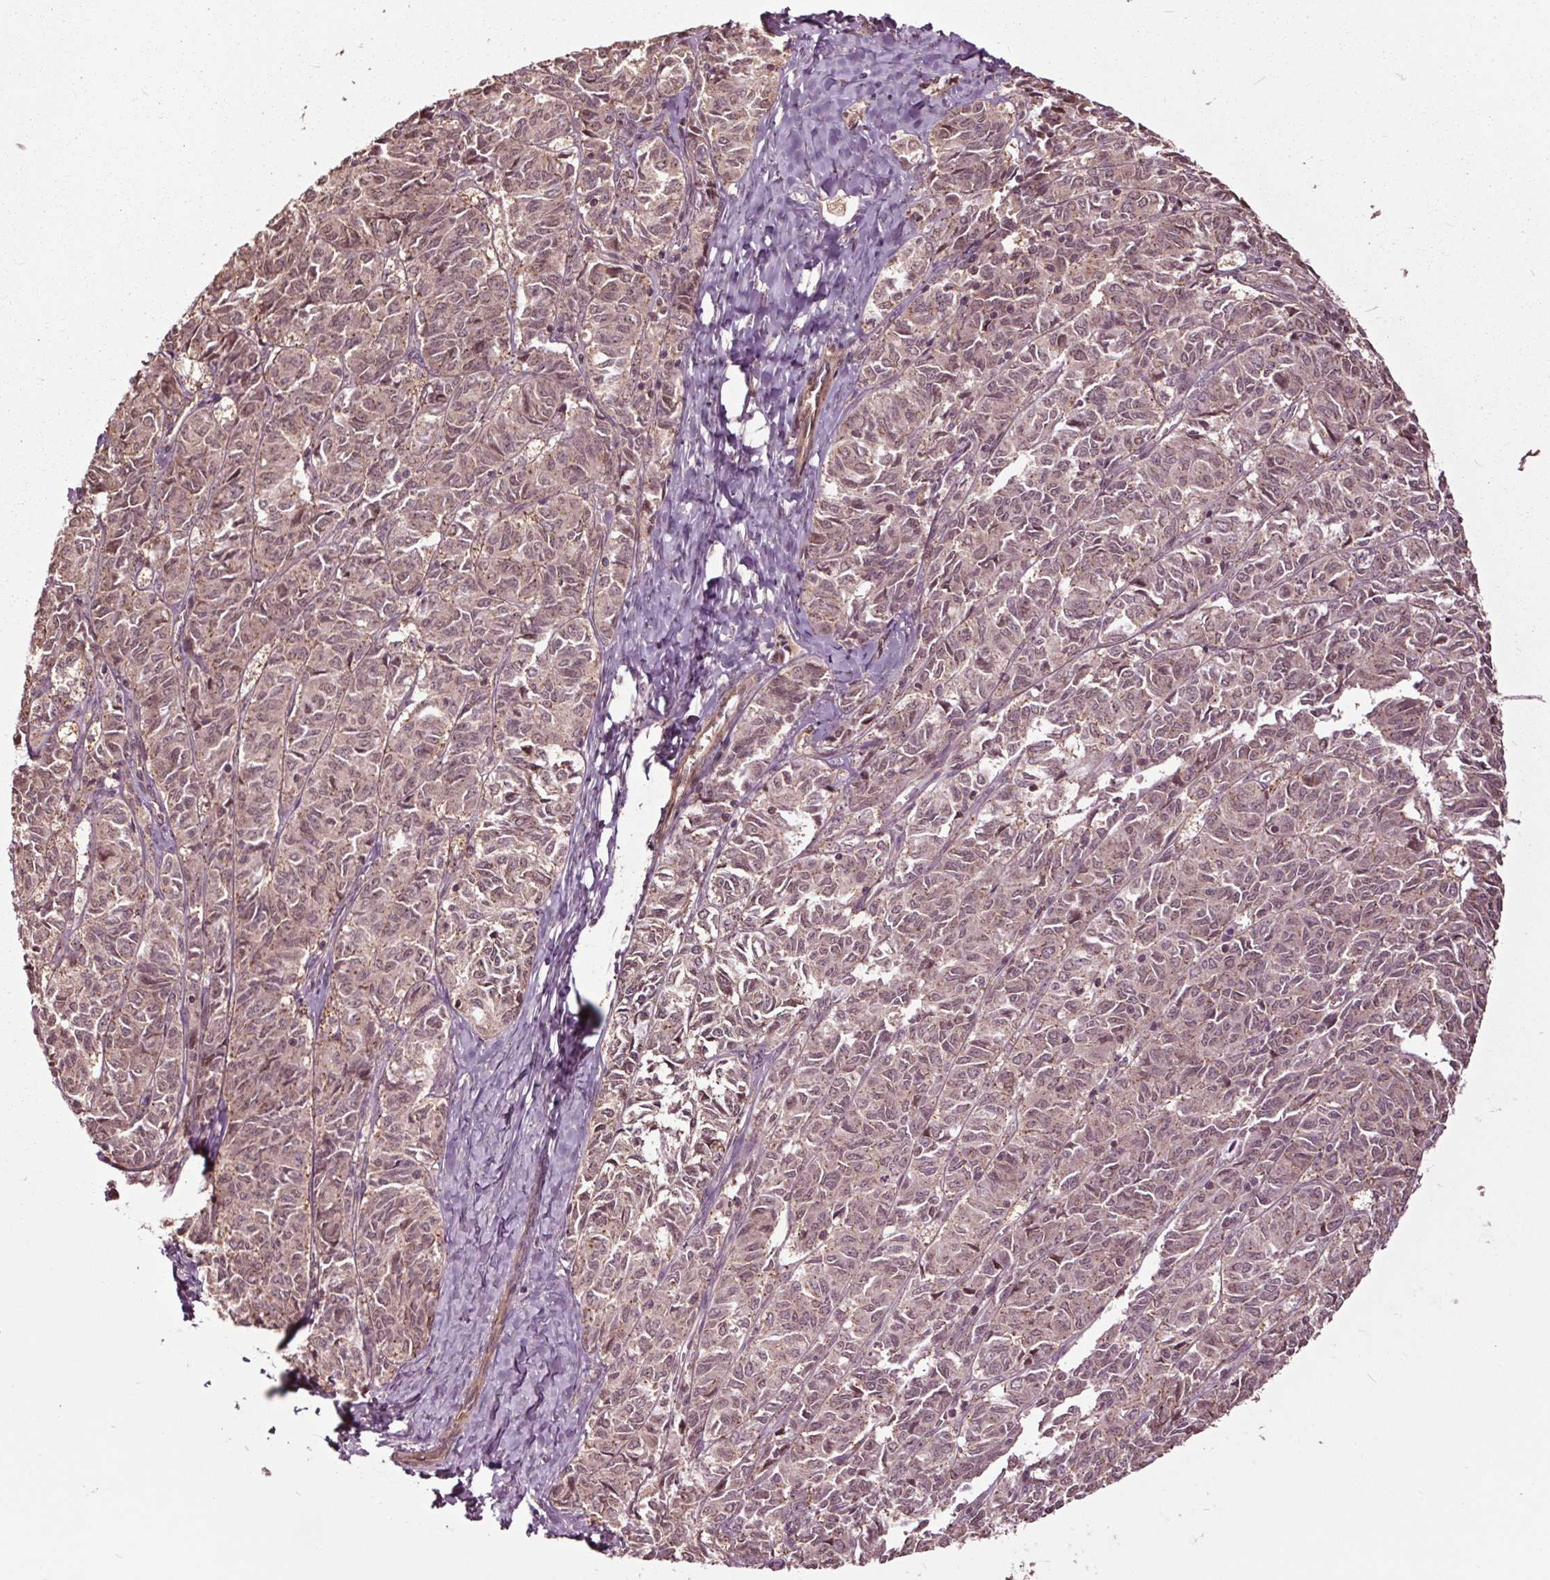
{"staining": {"intensity": "weak", "quantity": ">75%", "location": "cytoplasmic/membranous"}, "tissue": "ovarian cancer", "cell_type": "Tumor cells", "image_type": "cancer", "snomed": [{"axis": "morphology", "description": "Carcinoma, endometroid"}, {"axis": "topography", "description": "Ovary"}], "caption": "Ovarian cancer stained for a protein shows weak cytoplasmic/membranous positivity in tumor cells. Nuclei are stained in blue.", "gene": "CEP95", "patient": {"sex": "female", "age": 80}}